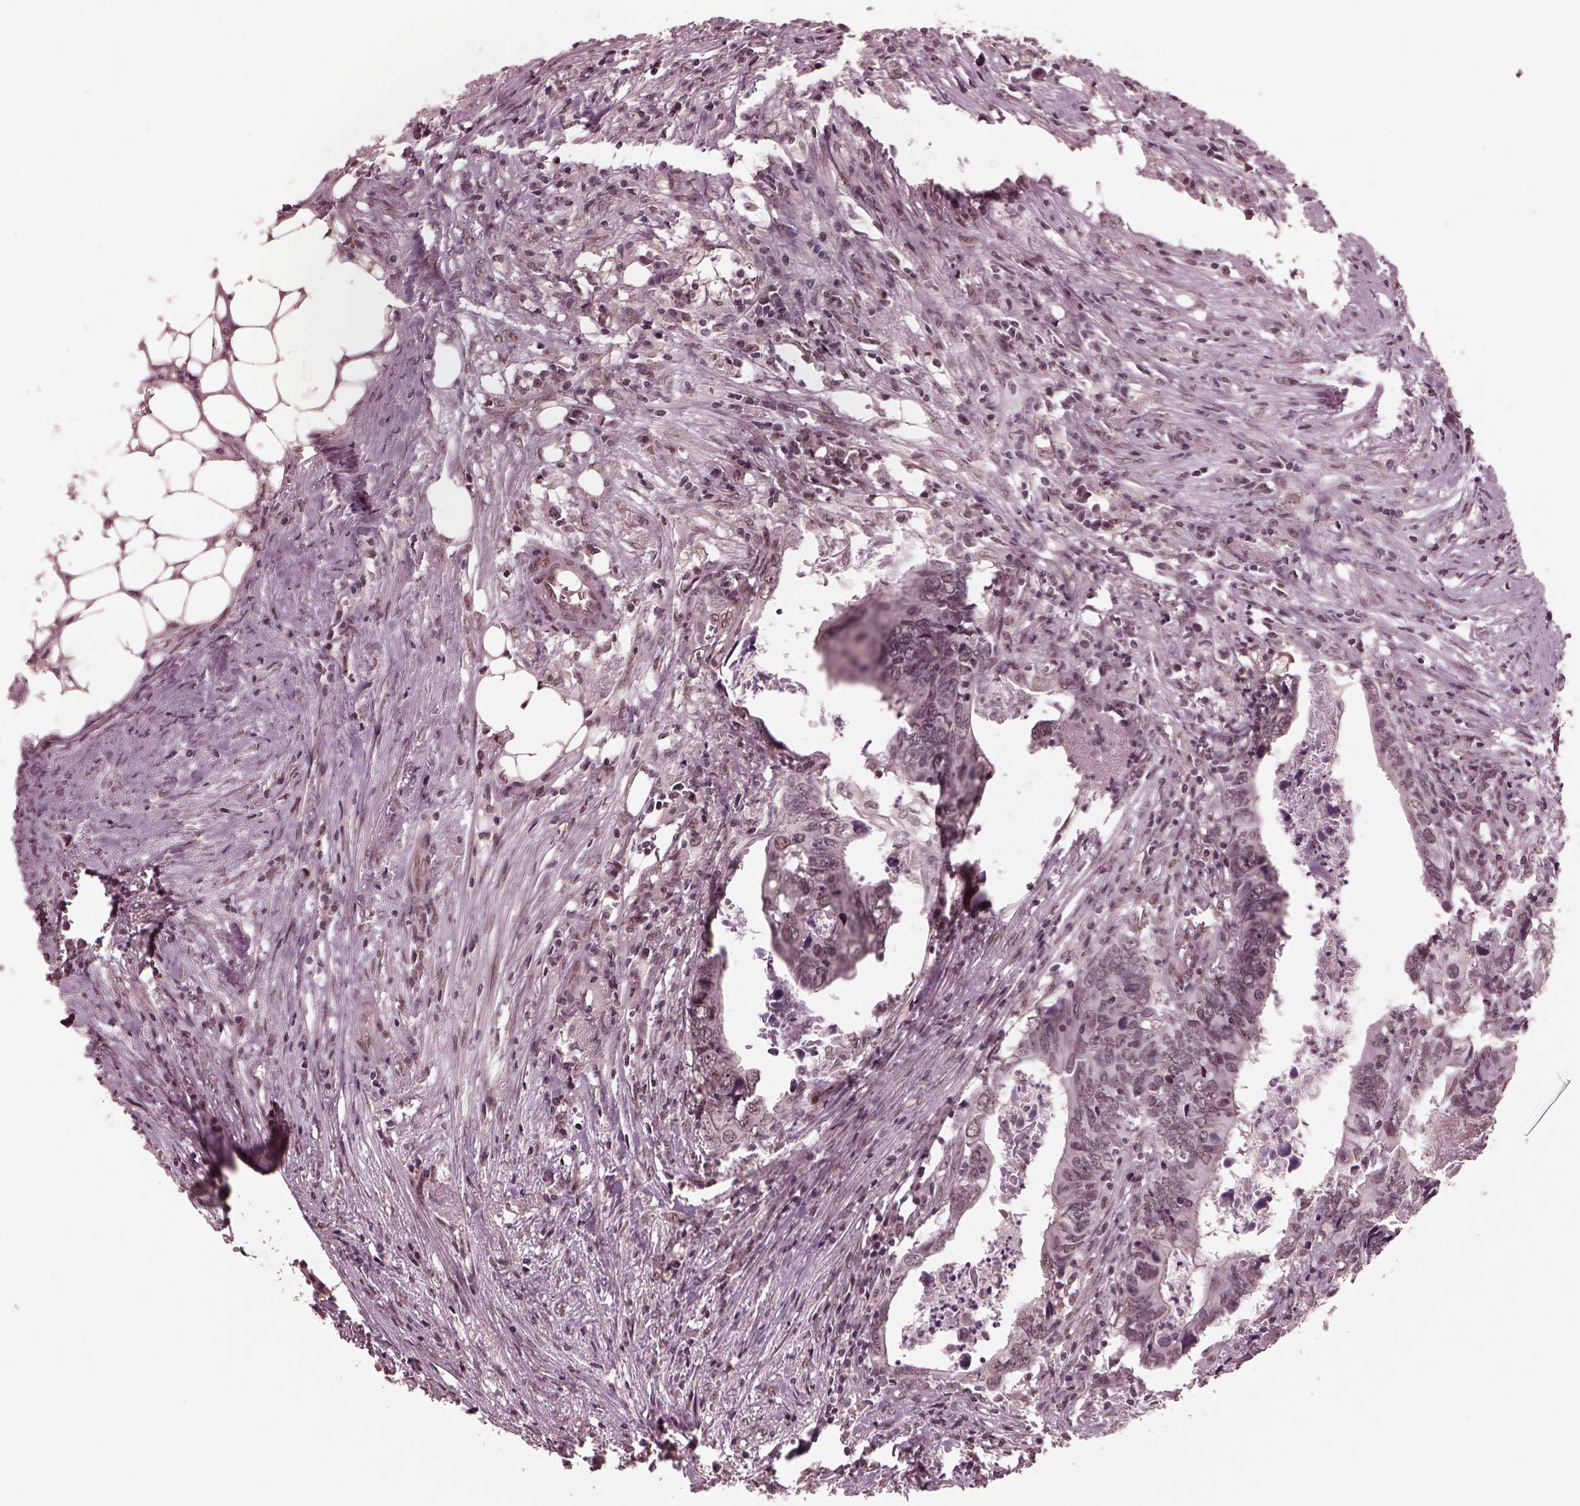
{"staining": {"intensity": "weak", "quantity": "25%-75%", "location": "nuclear"}, "tissue": "colorectal cancer", "cell_type": "Tumor cells", "image_type": "cancer", "snomed": [{"axis": "morphology", "description": "Adenocarcinoma, NOS"}, {"axis": "topography", "description": "Colon"}], "caption": "Immunohistochemistry (IHC) (DAB) staining of colorectal cancer (adenocarcinoma) demonstrates weak nuclear protein expression in about 25%-75% of tumor cells.", "gene": "NAP1L5", "patient": {"sex": "female", "age": 82}}